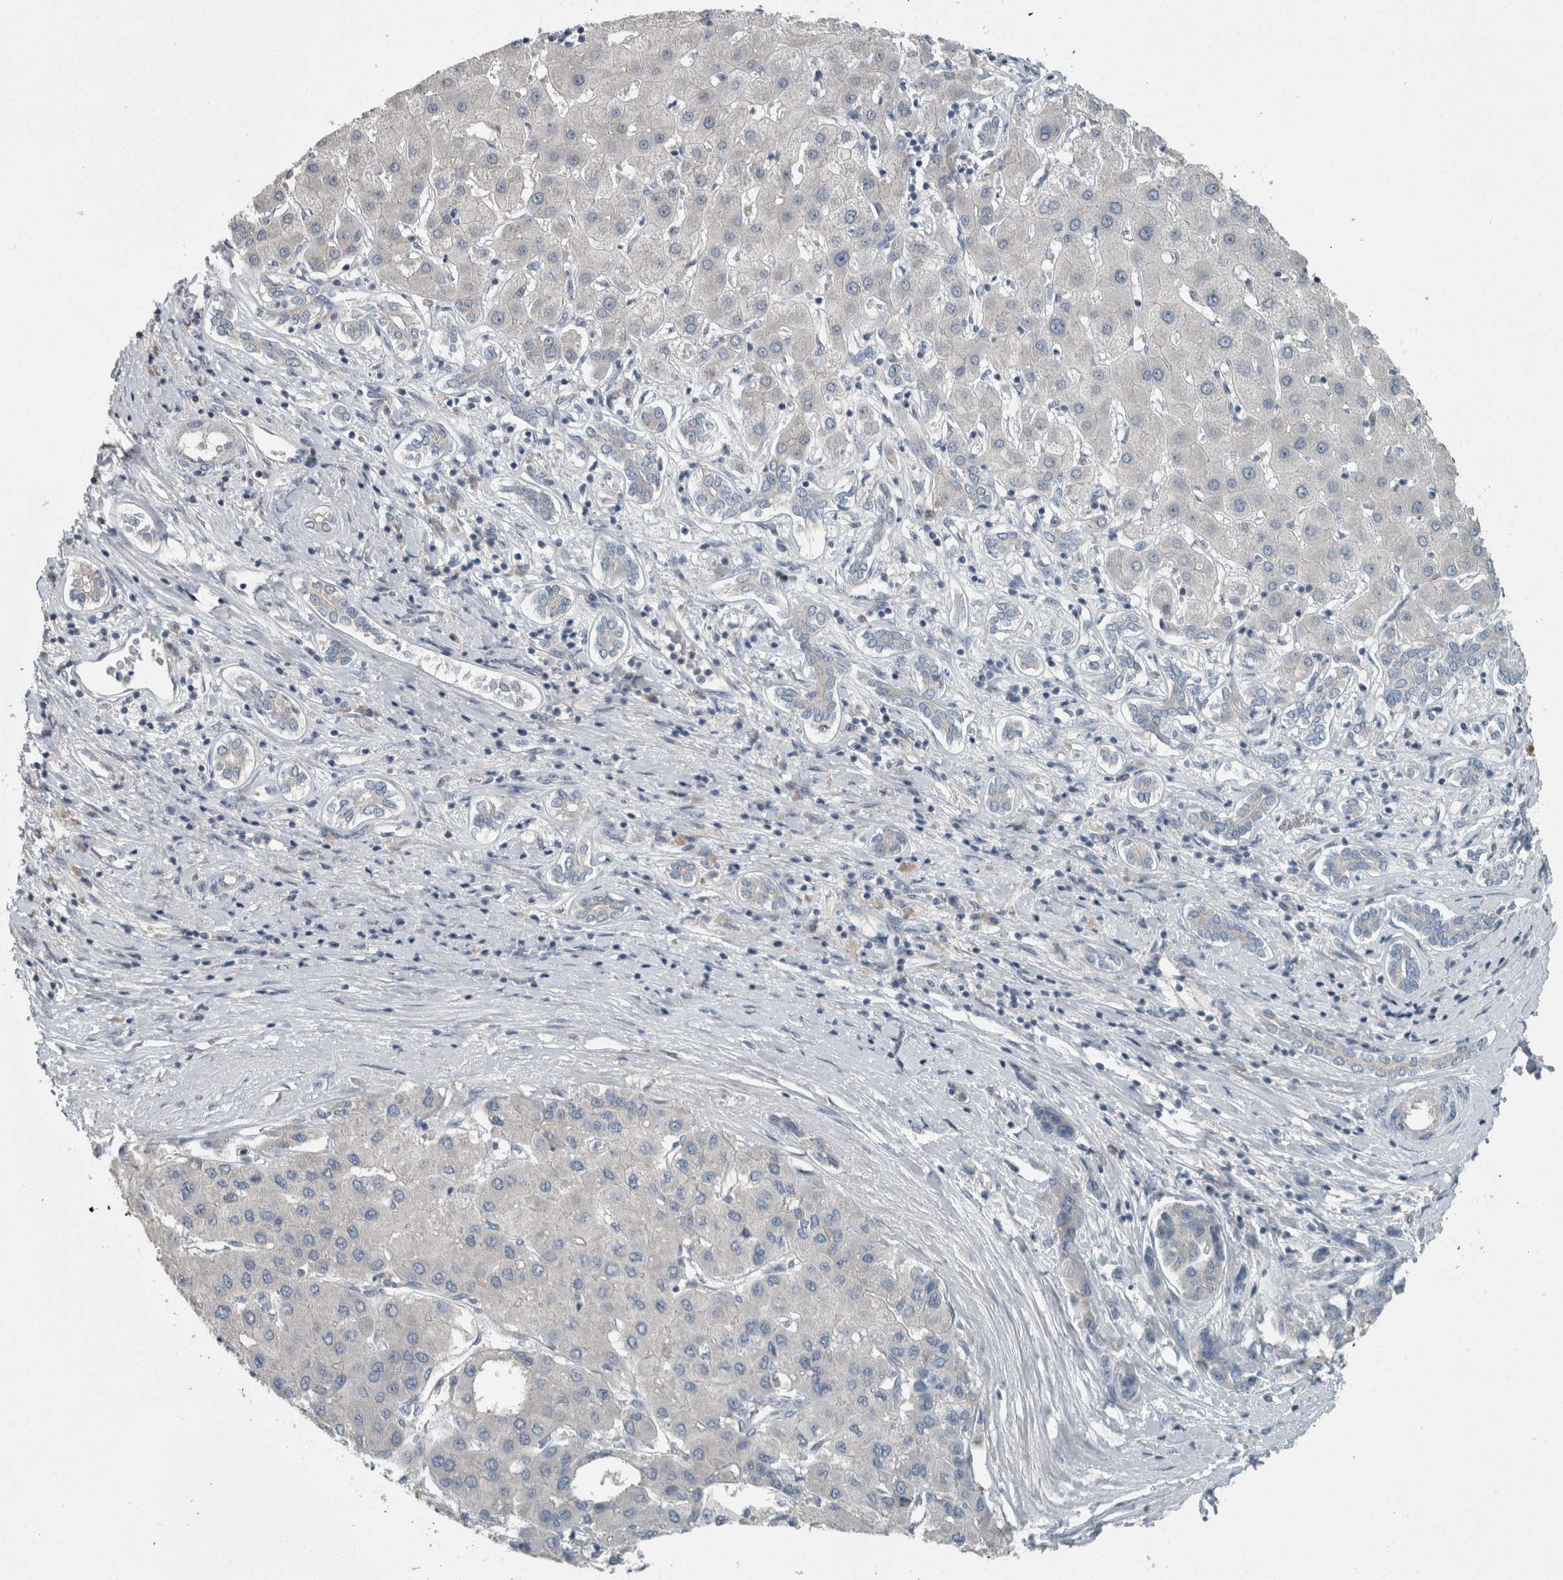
{"staining": {"intensity": "negative", "quantity": "none", "location": "none"}, "tissue": "liver cancer", "cell_type": "Tumor cells", "image_type": "cancer", "snomed": [{"axis": "morphology", "description": "Carcinoma, Hepatocellular, NOS"}, {"axis": "topography", "description": "Liver"}], "caption": "Liver hepatocellular carcinoma was stained to show a protein in brown. There is no significant positivity in tumor cells. (Stains: DAB (3,3'-diaminobenzidine) IHC with hematoxylin counter stain, Microscopy: brightfield microscopy at high magnification).", "gene": "KNTC1", "patient": {"sex": "male", "age": 65}}